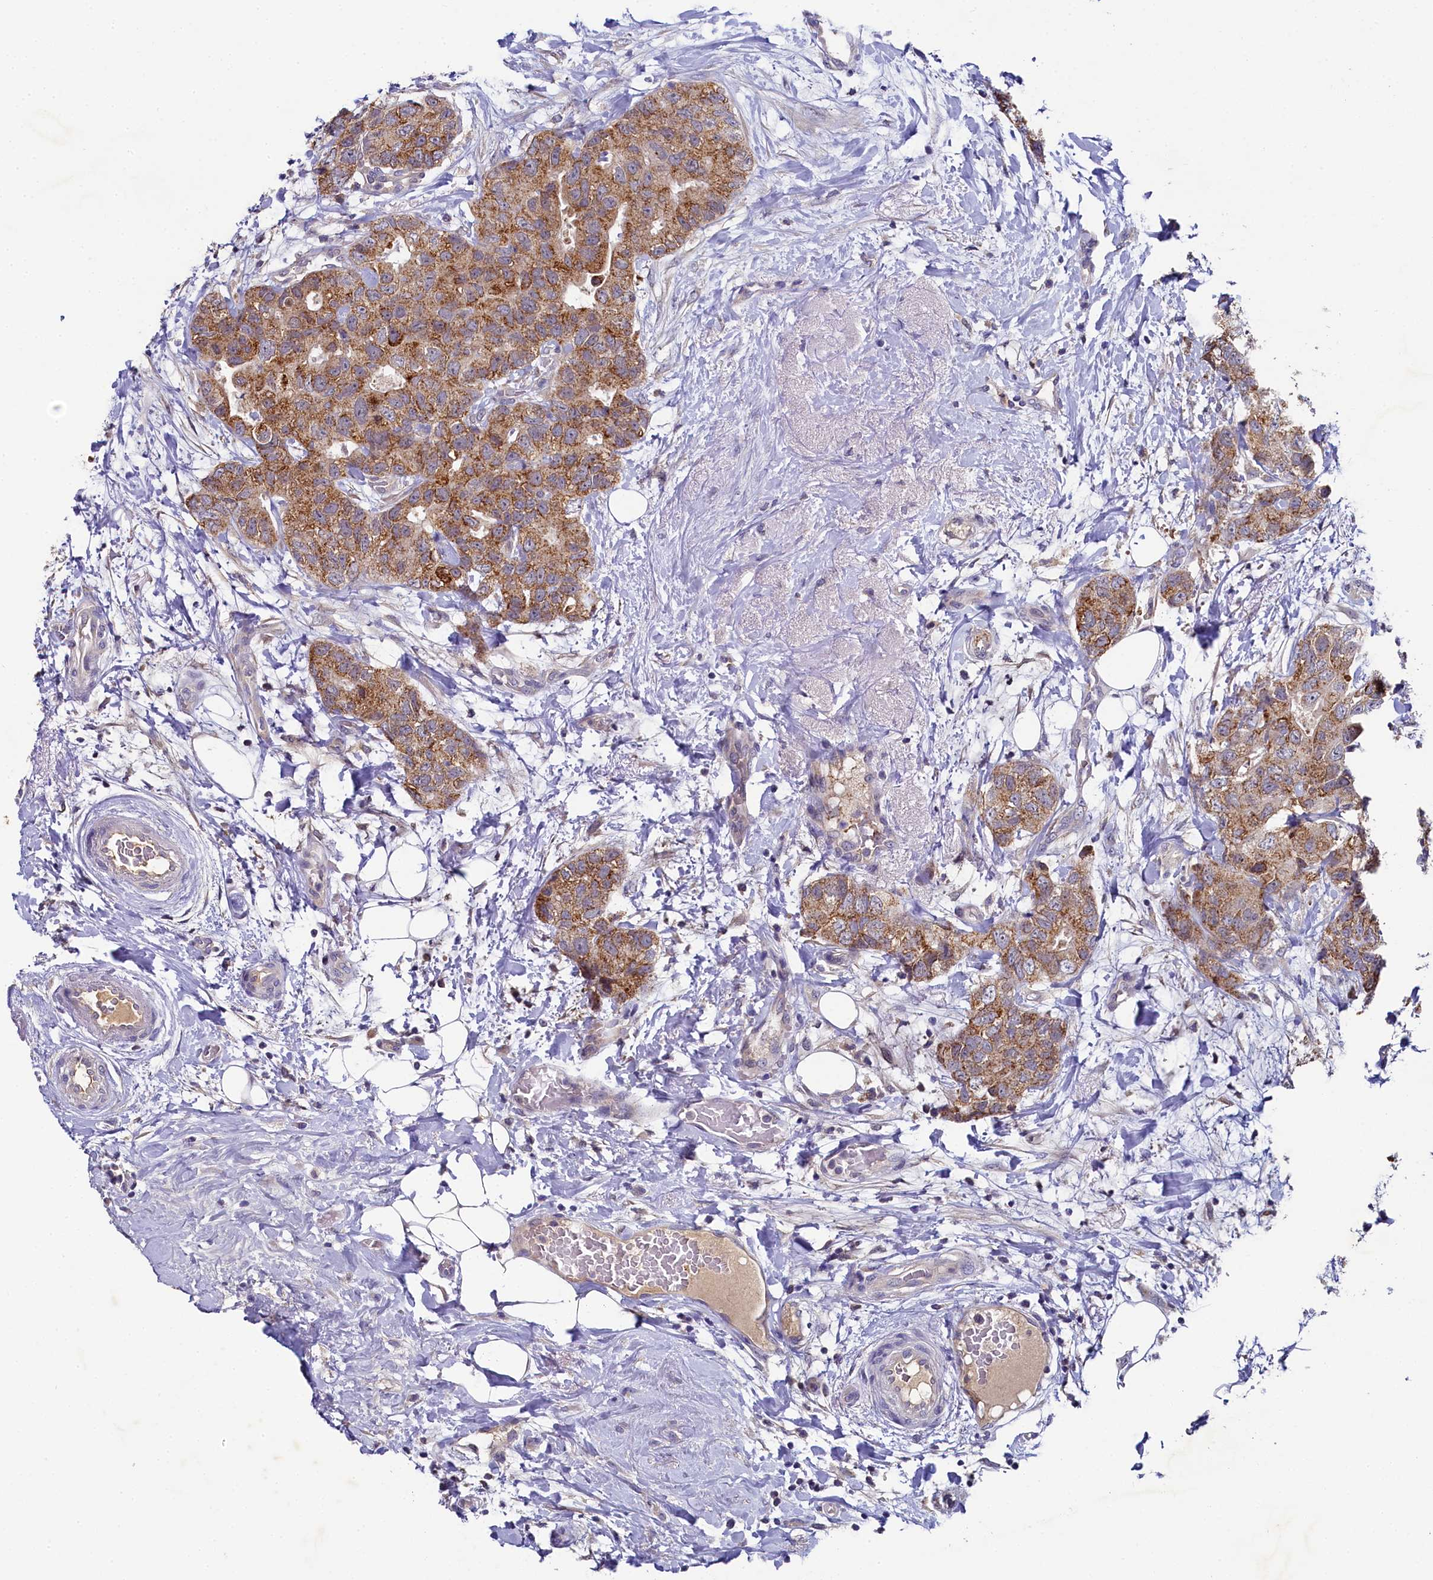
{"staining": {"intensity": "moderate", "quantity": ">75%", "location": "cytoplasmic/membranous,nuclear"}, "tissue": "breast cancer", "cell_type": "Tumor cells", "image_type": "cancer", "snomed": [{"axis": "morphology", "description": "Duct carcinoma"}, {"axis": "topography", "description": "Breast"}], "caption": "Immunohistochemical staining of breast invasive ductal carcinoma displays medium levels of moderate cytoplasmic/membranous and nuclear positivity in approximately >75% of tumor cells.", "gene": "SPINK9", "patient": {"sex": "female", "age": 62}}